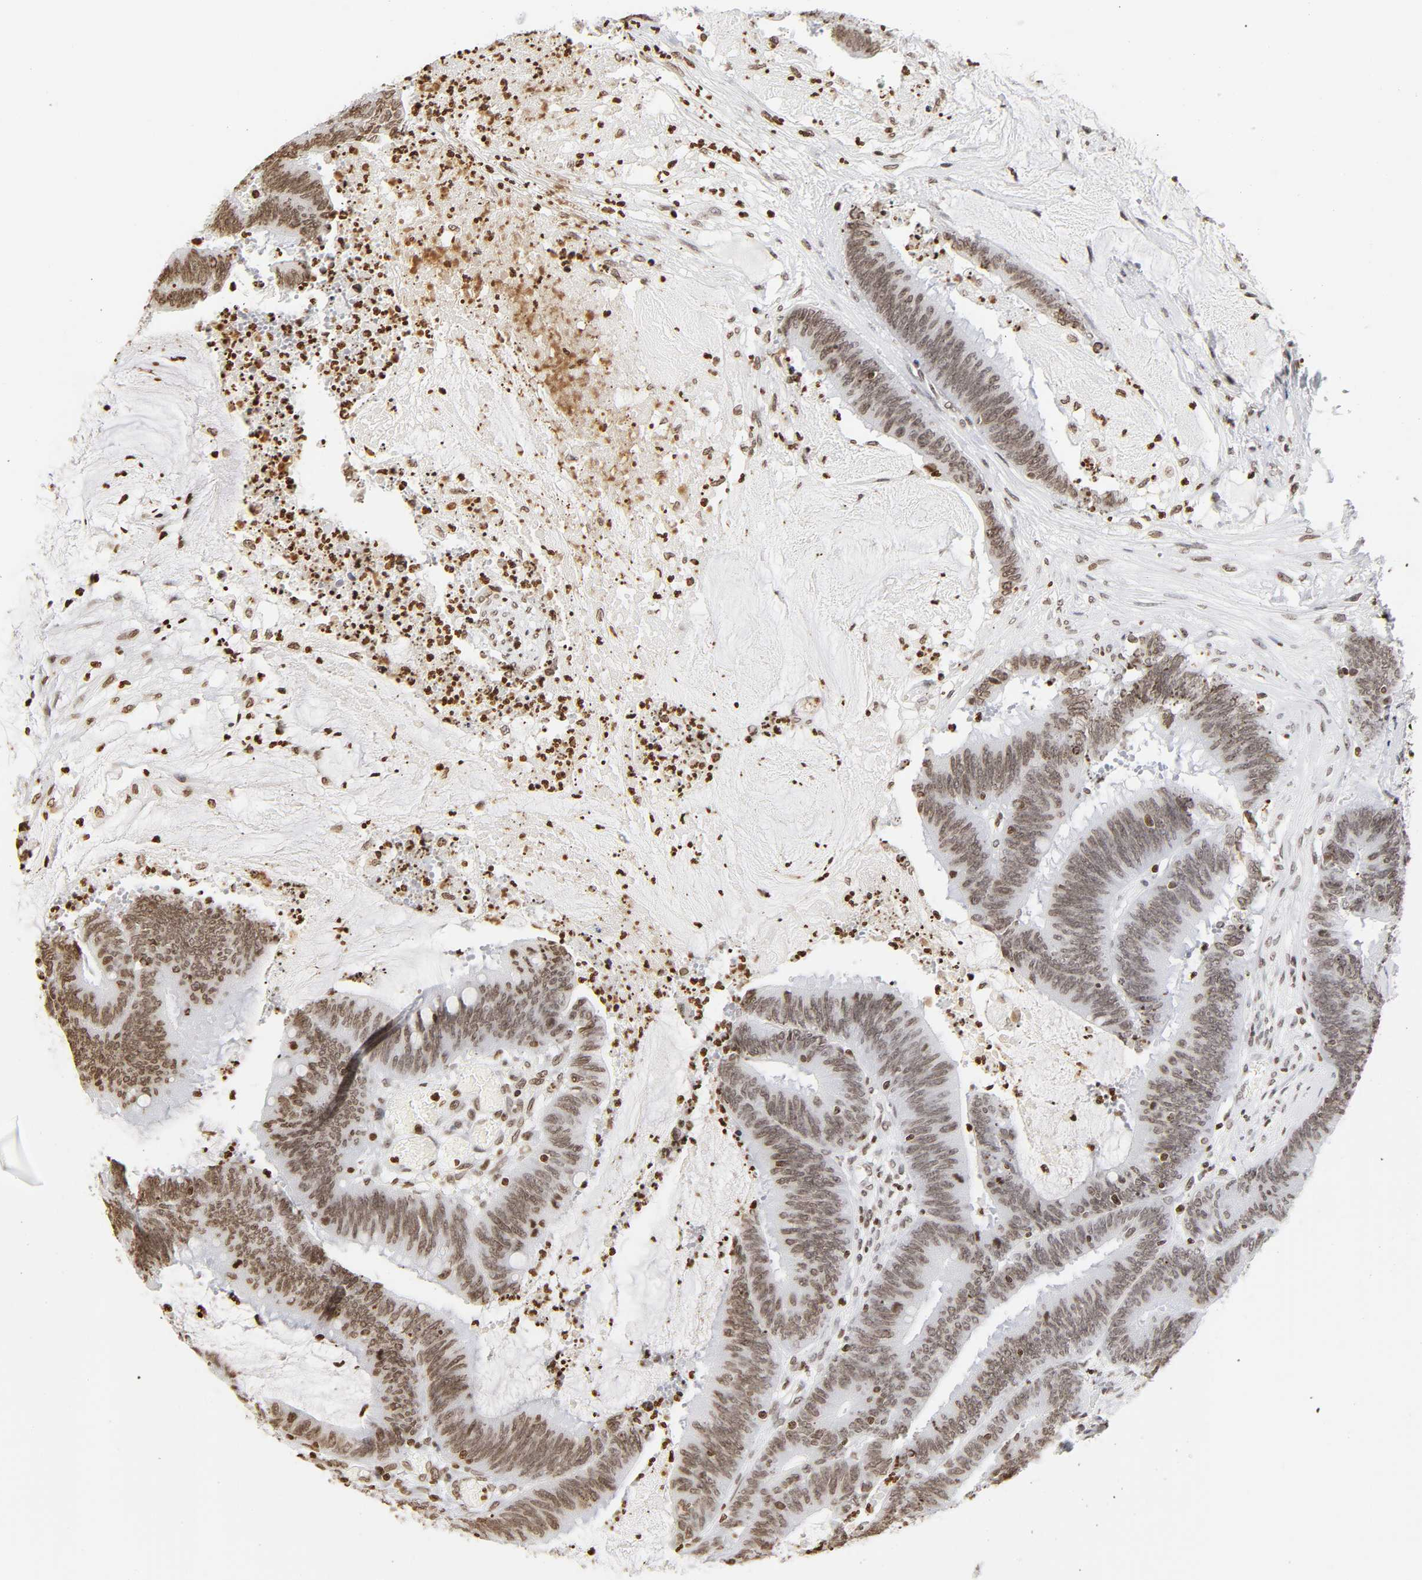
{"staining": {"intensity": "weak", "quantity": ">75%", "location": "nuclear"}, "tissue": "colorectal cancer", "cell_type": "Tumor cells", "image_type": "cancer", "snomed": [{"axis": "morphology", "description": "Adenocarcinoma, NOS"}, {"axis": "topography", "description": "Rectum"}], "caption": "Brown immunohistochemical staining in colorectal adenocarcinoma reveals weak nuclear positivity in about >75% of tumor cells.", "gene": "H2AC12", "patient": {"sex": "female", "age": 66}}